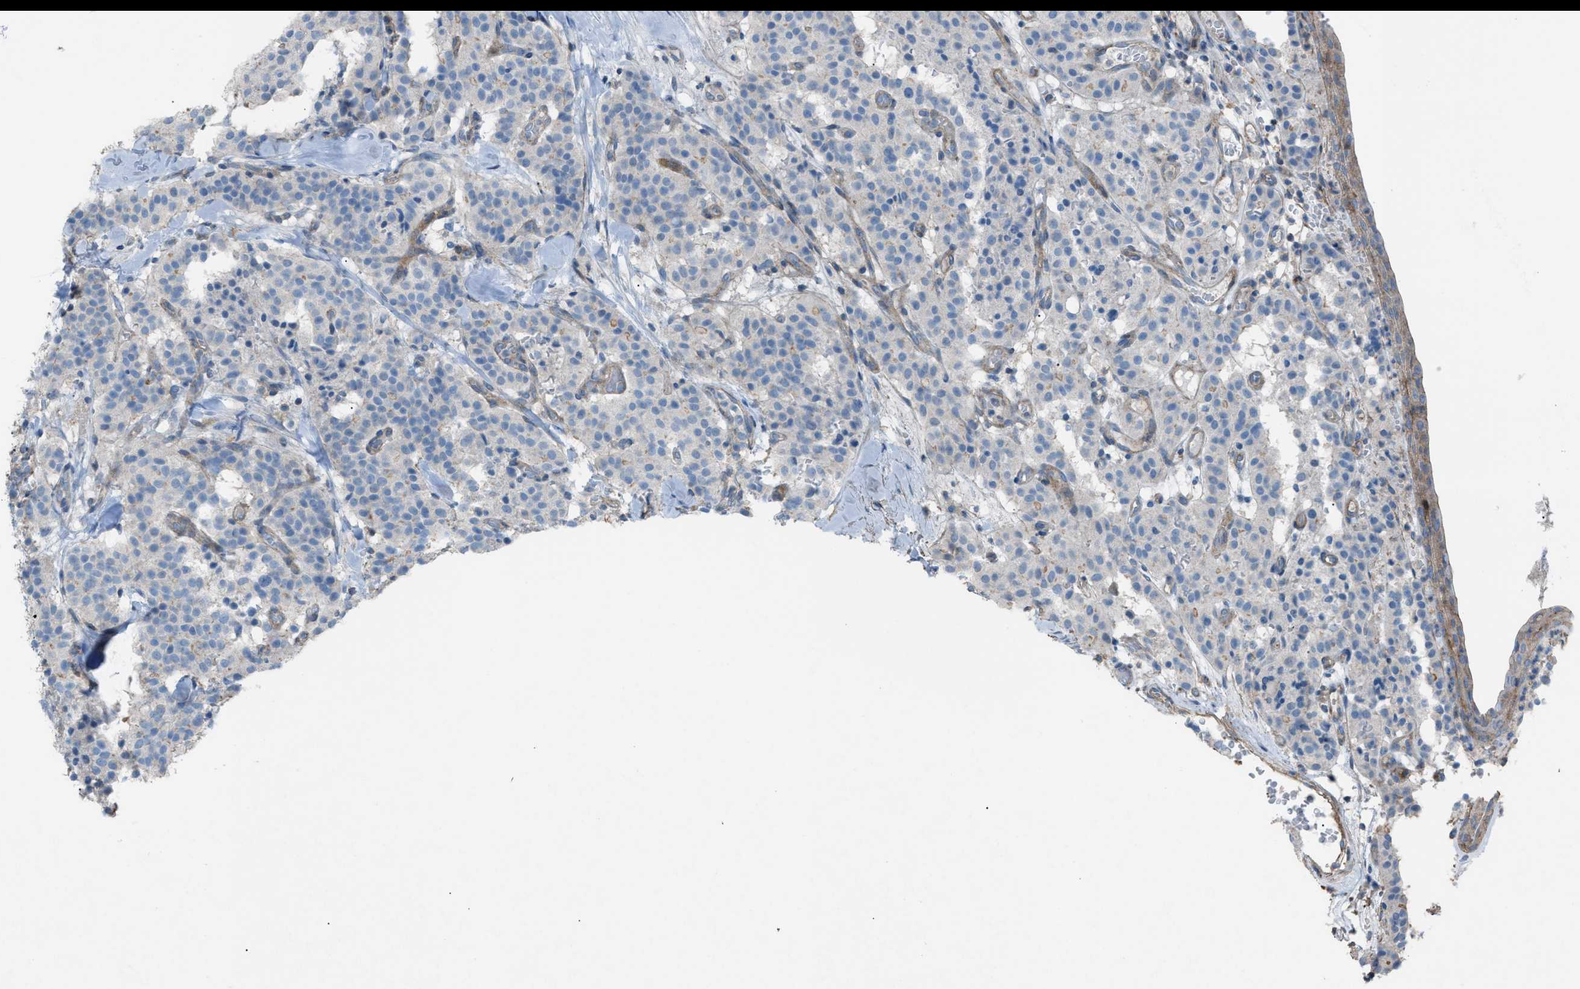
{"staining": {"intensity": "negative", "quantity": "none", "location": "none"}, "tissue": "carcinoid", "cell_type": "Tumor cells", "image_type": "cancer", "snomed": [{"axis": "morphology", "description": "Carcinoid, malignant, NOS"}, {"axis": "topography", "description": "Lung"}], "caption": "Carcinoid was stained to show a protein in brown. There is no significant positivity in tumor cells.", "gene": "NCK2", "patient": {"sex": "male", "age": 30}}